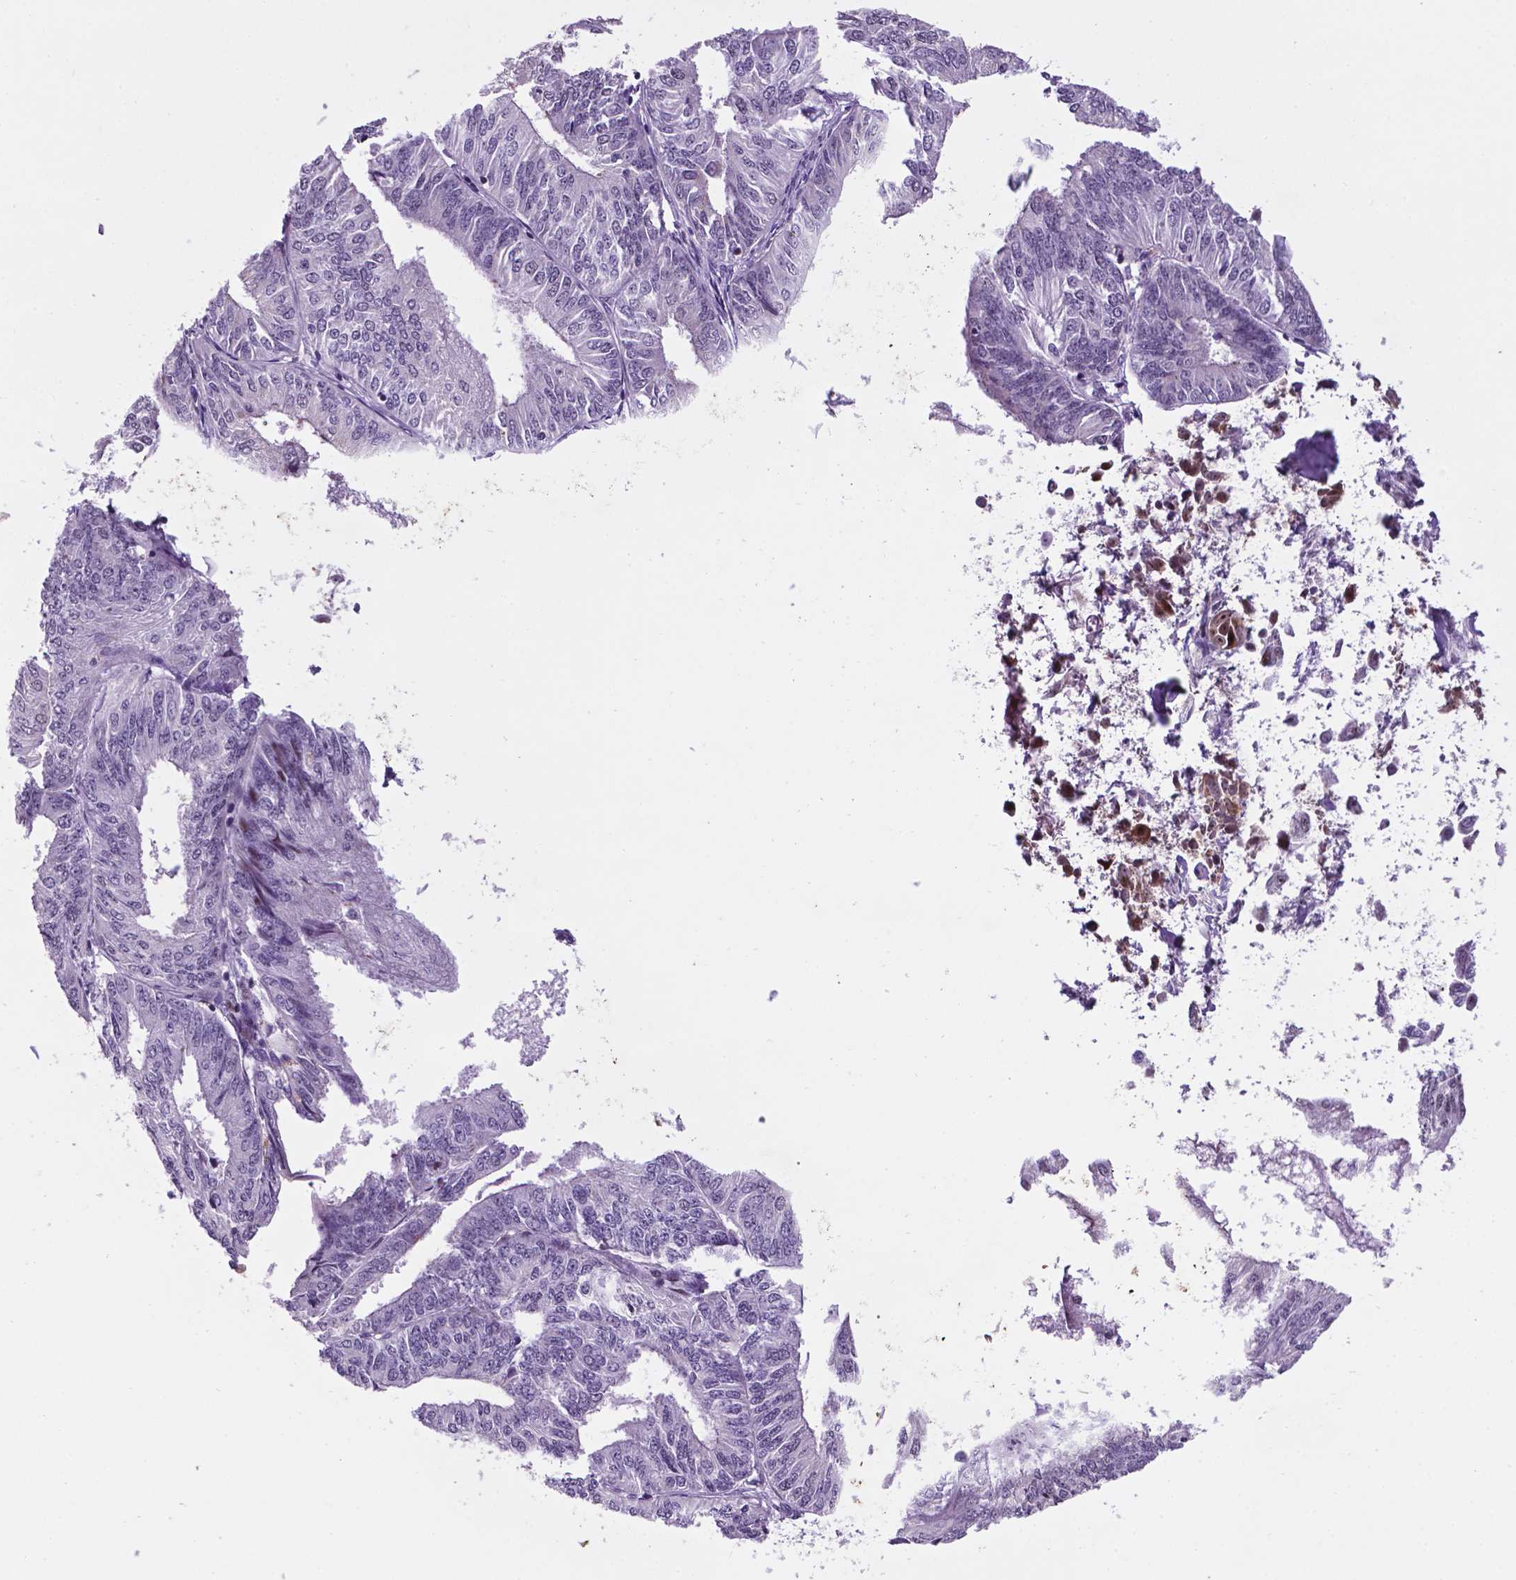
{"staining": {"intensity": "negative", "quantity": "none", "location": "none"}, "tissue": "endometrial cancer", "cell_type": "Tumor cells", "image_type": "cancer", "snomed": [{"axis": "morphology", "description": "Adenocarcinoma, NOS"}, {"axis": "topography", "description": "Endometrium"}], "caption": "An IHC histopathology image of adenocarcinoma (endometrial) is shown. There is no staining in tumor cells of adenocarcinoma (endometrial).", "gene": "SMAD3", "patient": {"sex": "female", "age": 58}}